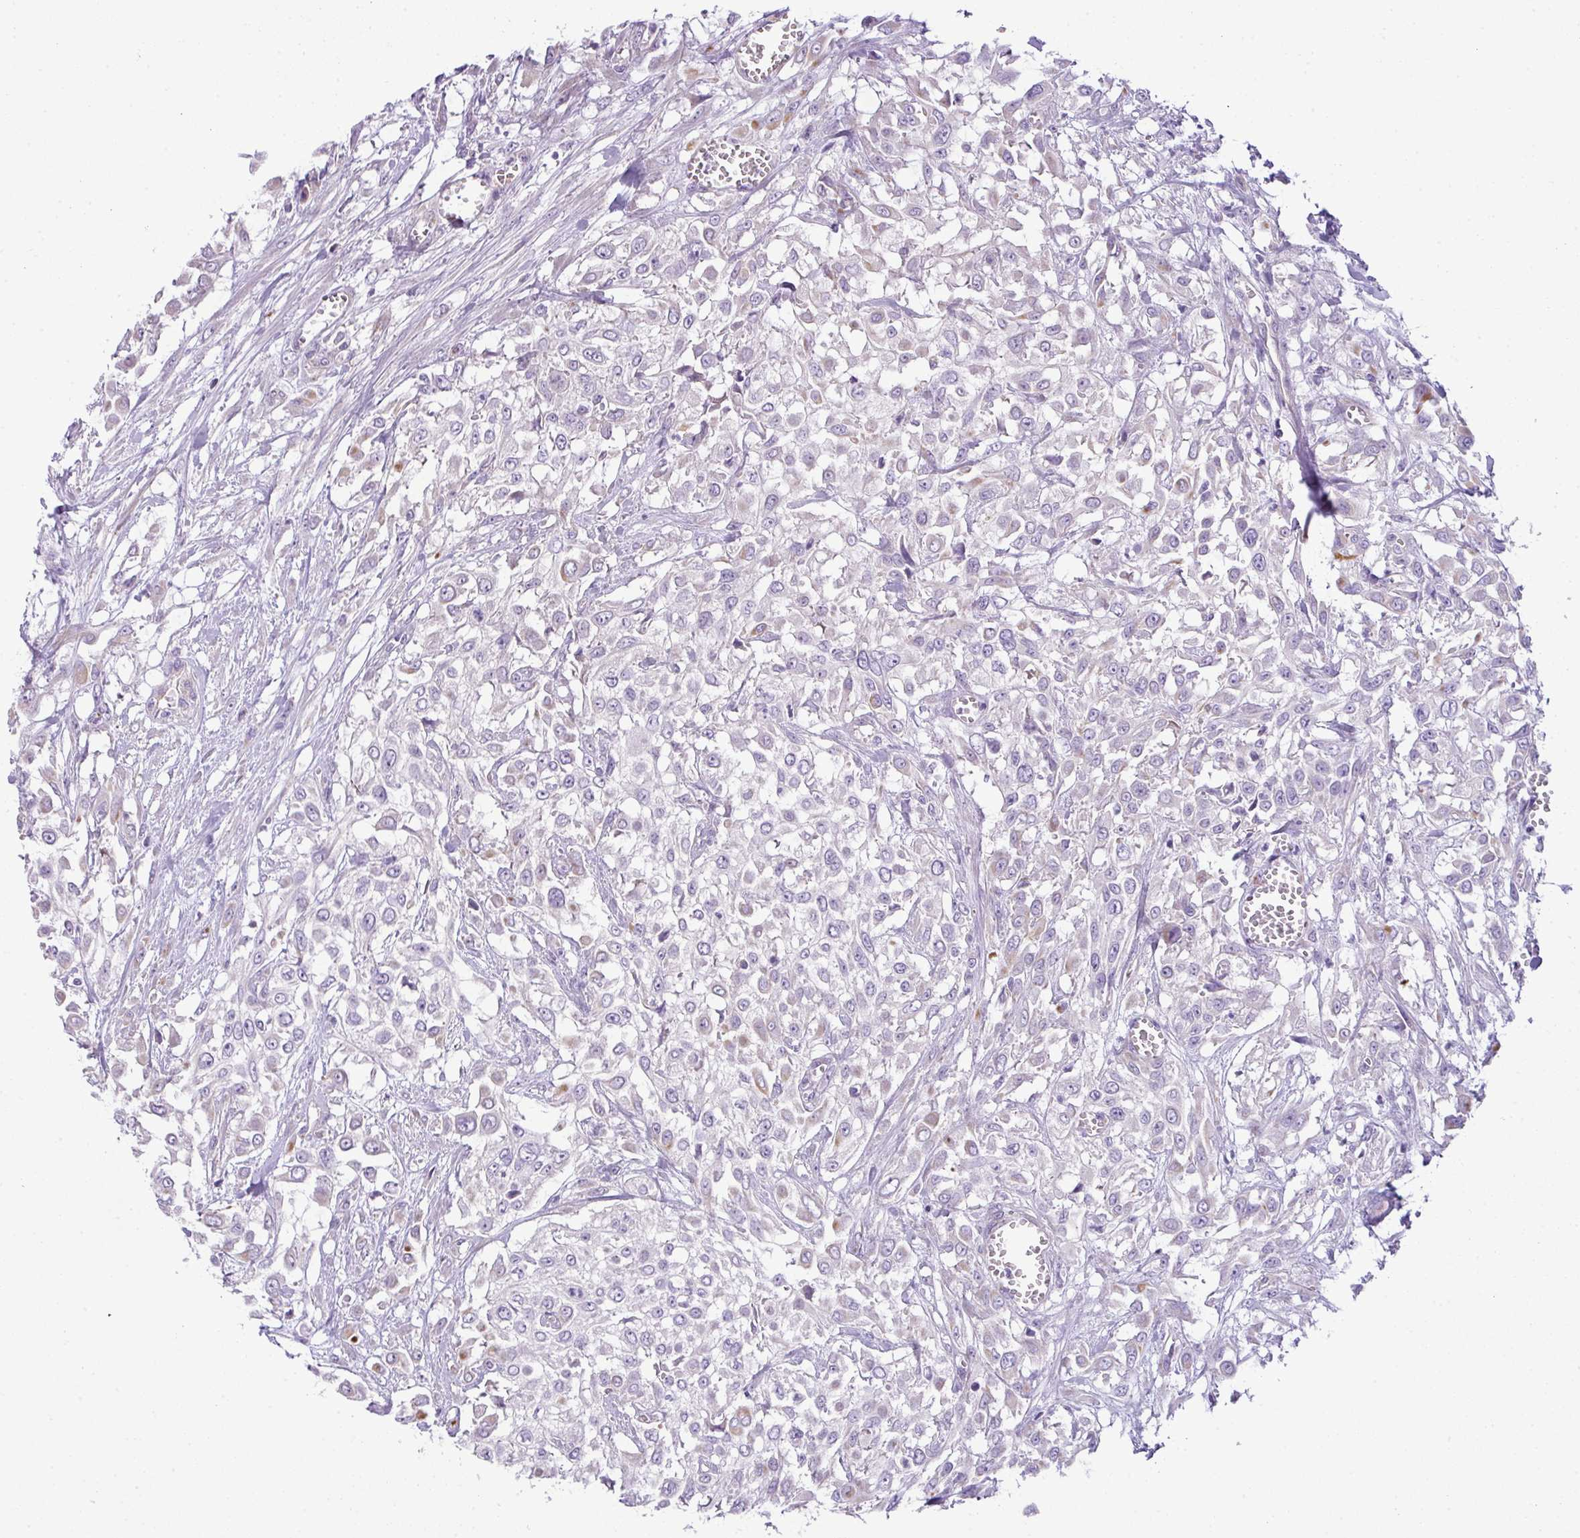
{"staining": {"intensity": "negative", "quantity": "none", "location": "none"}, "tissue": "urothelial cancer", "cell_type": "Tumor cells", "image_type": "cancer", "snomed": [{"axis": "morphology", "description": "Urothelial carcinoma, High grade"}, {"axis": "topography", "description": "Urinary bladder"}], "caption": "Photomicrograph shows no significant protein expression in tumor cells of urothelial carcinoma (high-grade).", "gene": "ENSG00000273748", "patient": {"sex": "male", "age": 57}}